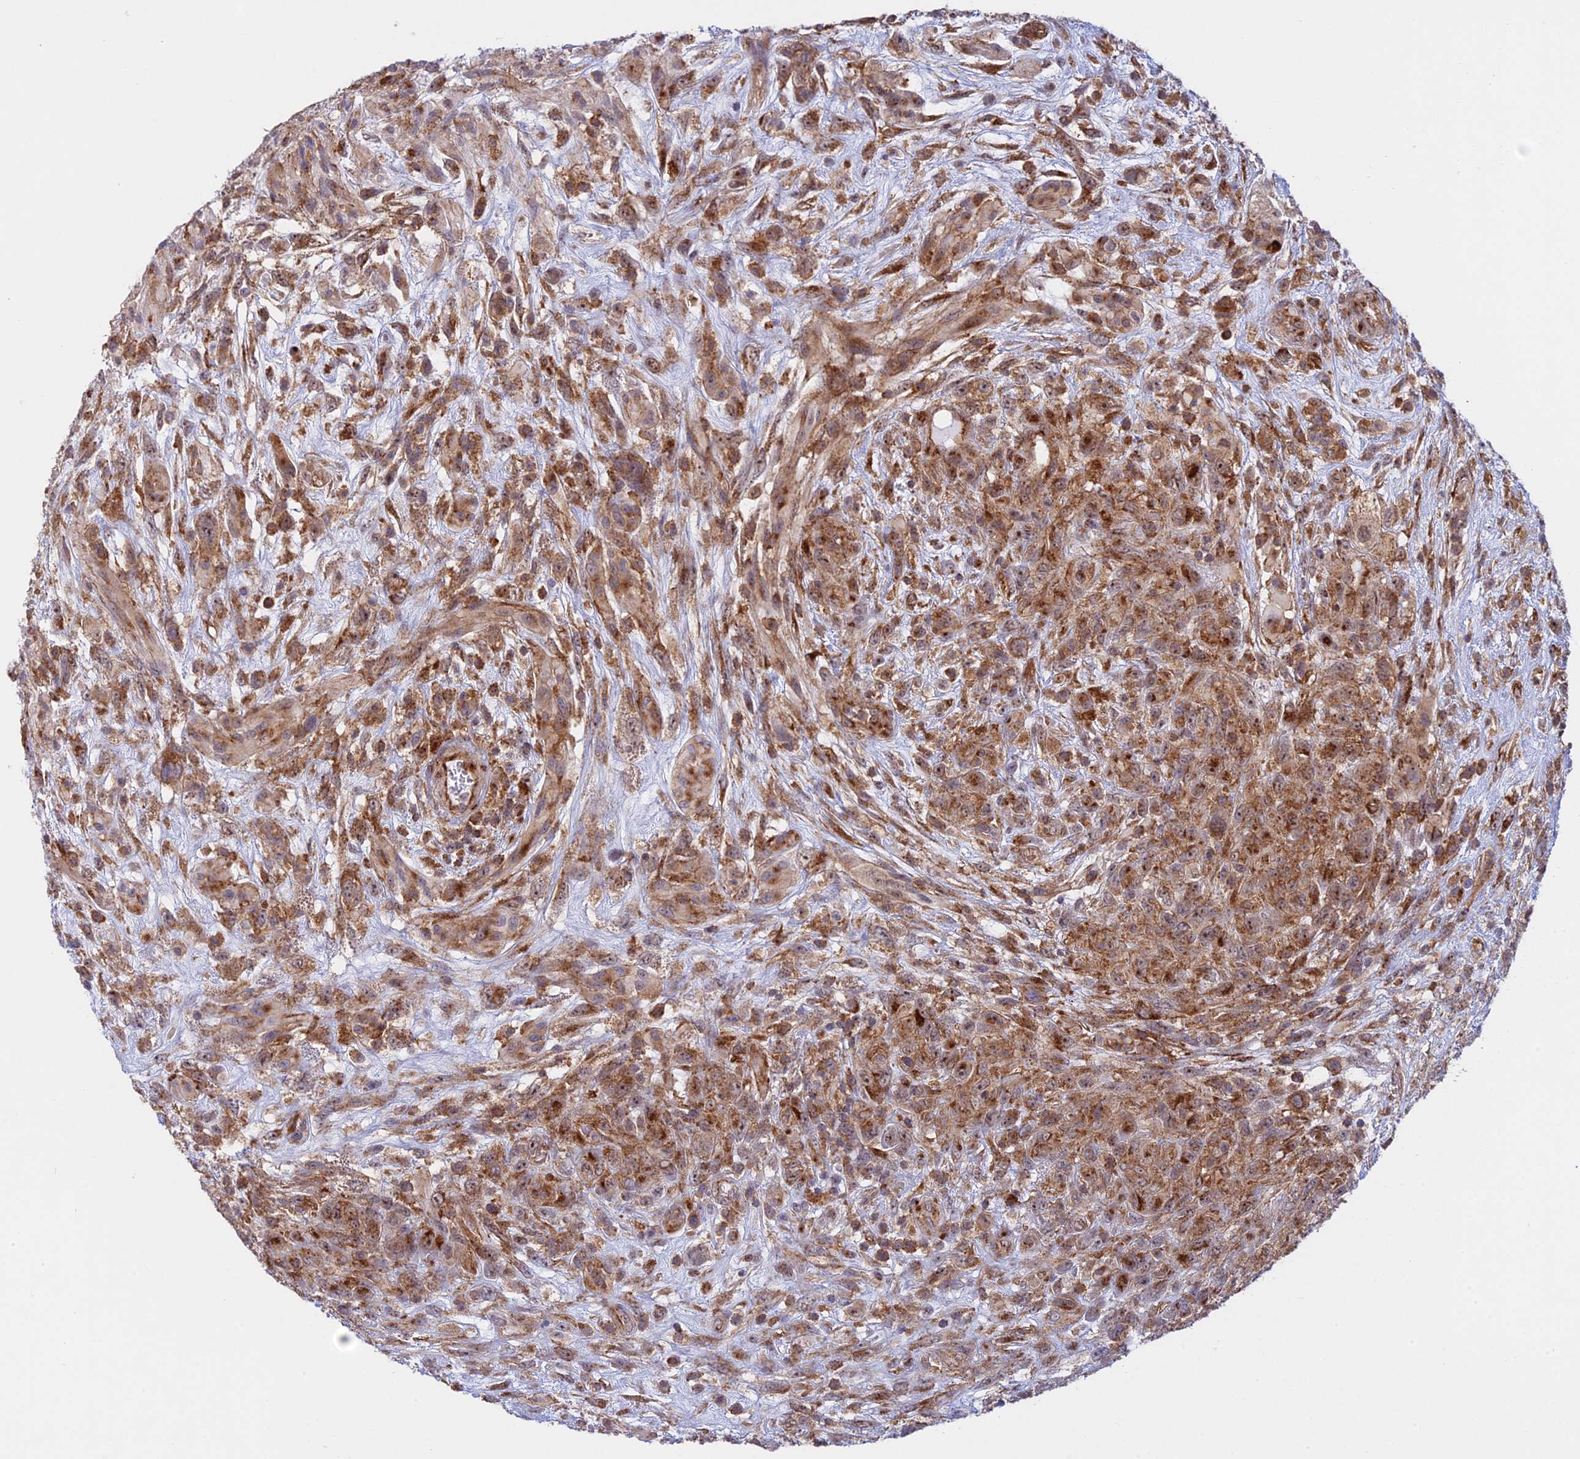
{"staining": {"intensity": "moderate", "quantity": ">75%", "location": "cytoplasmic/membranous"}, "tissue": "glioma", "cell_type": "Tumor cells", "image_type": "cancer", "snomed": [{"axis": "morphology", "description": "Glioma, malignant, High grade"}, {"axis": "topography", "description": "Brain"}], "caption": "A high-resolution micrograph shows IHC staining of glioma, which demonstrates moderate cytoplasmic/membranous staining in approximately >75% of tumor cells.", "gene": "CLINT1", "patient": {"sex": "male", "age": 61}}